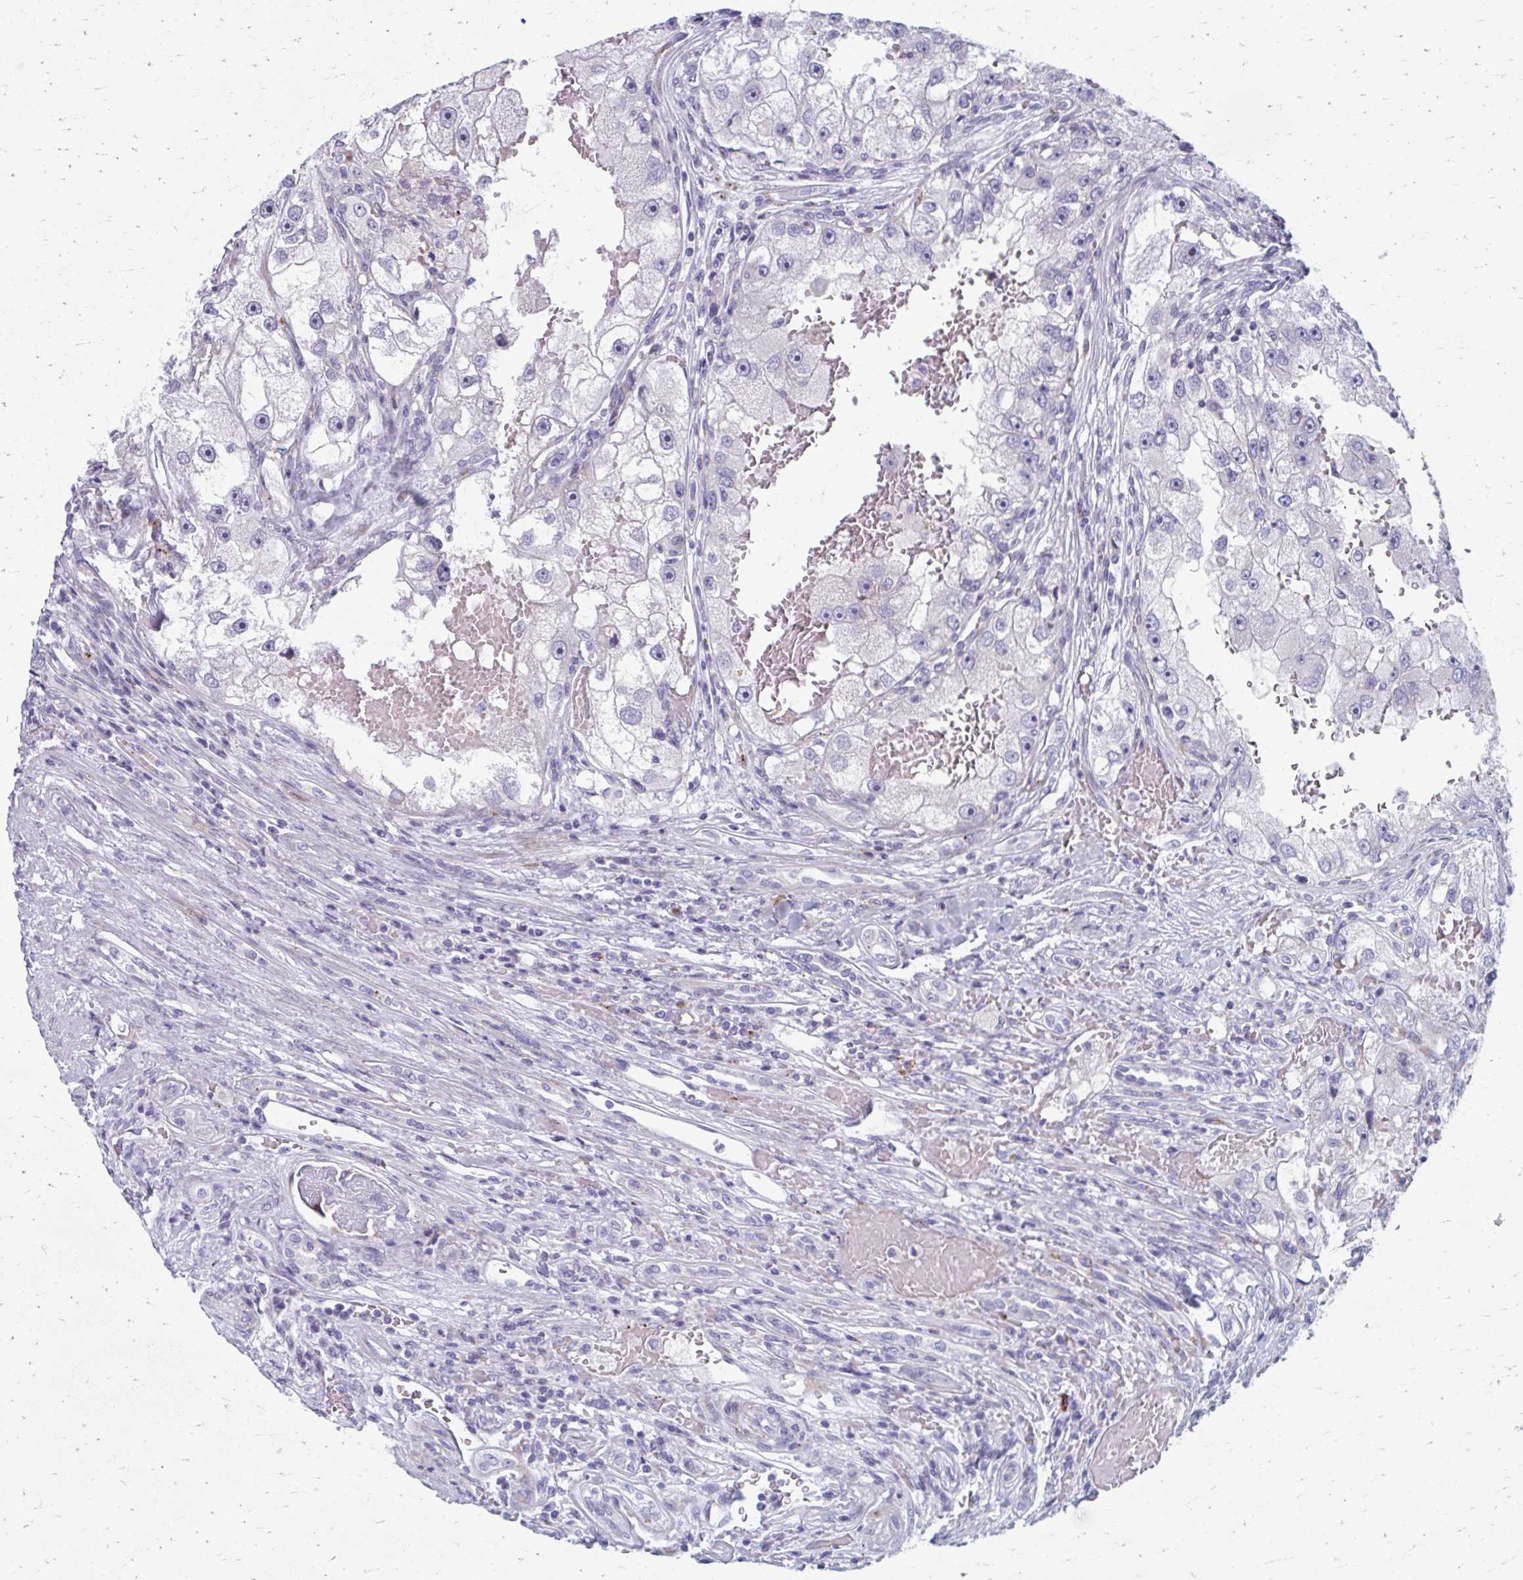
{"staining": {"intensity": "negative", "quantity": "none", "location": "none"}, "tissue": "renal cancer", "cell_type": "Tumor cells", "image_type": "cancer", "snomed": [{"axis": "morphology", "description": "Adenocarcinoma, NOS"}, {"axis": "topography", "description": "Kidney"}], "caption": "Tumor cells are negative for brown protein staining in renal adenocarcinoma.", "gene": "OLFM2", "patient": {"sex": "male", "age": 63}}